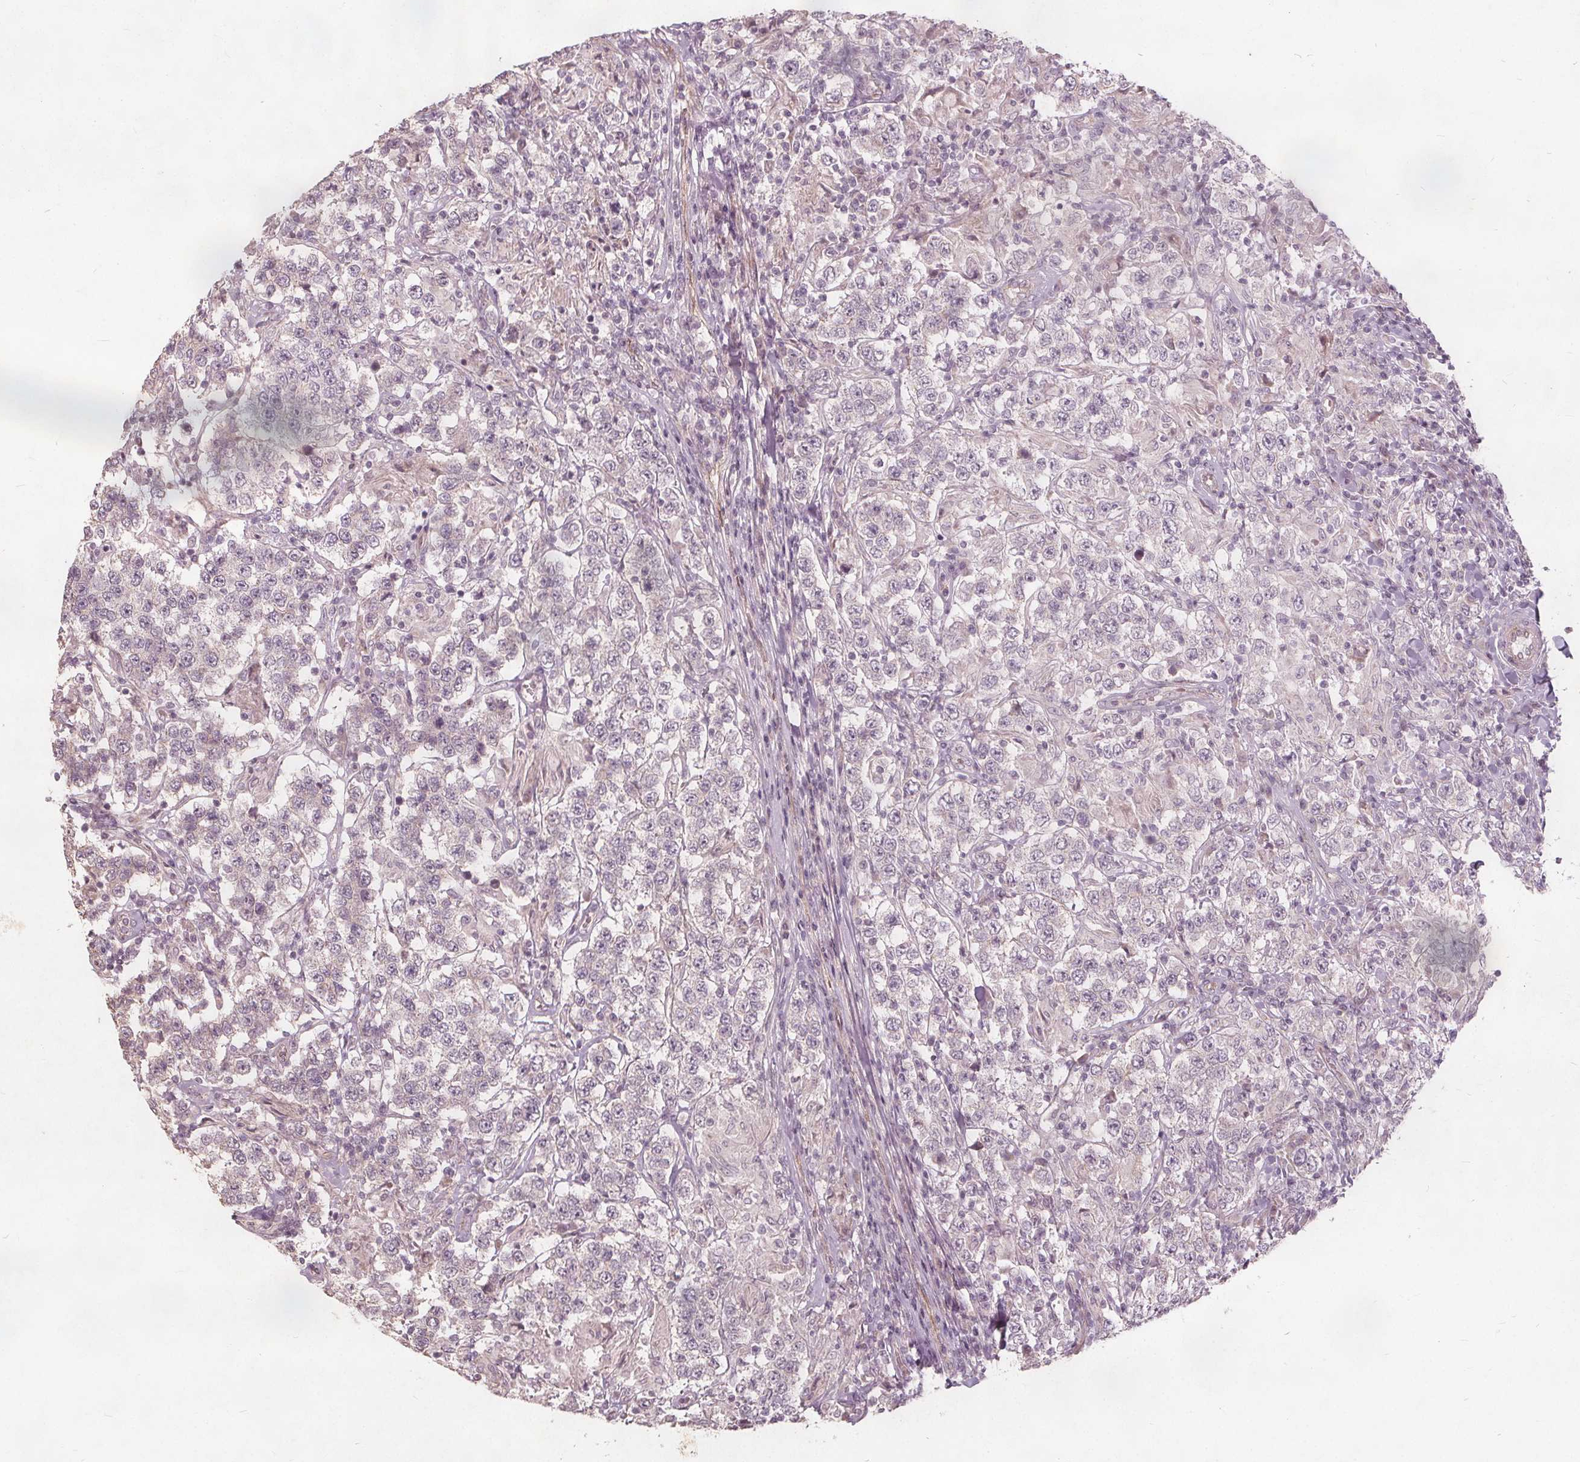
{"staining": {"intensity": "negative", "quantity": "none", "location": "none"}, "tissue": "testis cancer", "cell_type": "Tumor cells", "image_type": "cancer", "snomed": [{"axis": "morphology", "description": "Seminoma, NOS"}, {"axis": "morphology", "description": "Carcinoma, Embryonal, NOS"}, {"axis": "topography", "description": "Testis"}], "caption": "The immunohistochemistry image has no significant positivity in tumor cells of testis cancer tissue.", "gene": "PTPRT", "patient": {"sex": "male", "age": 41}}